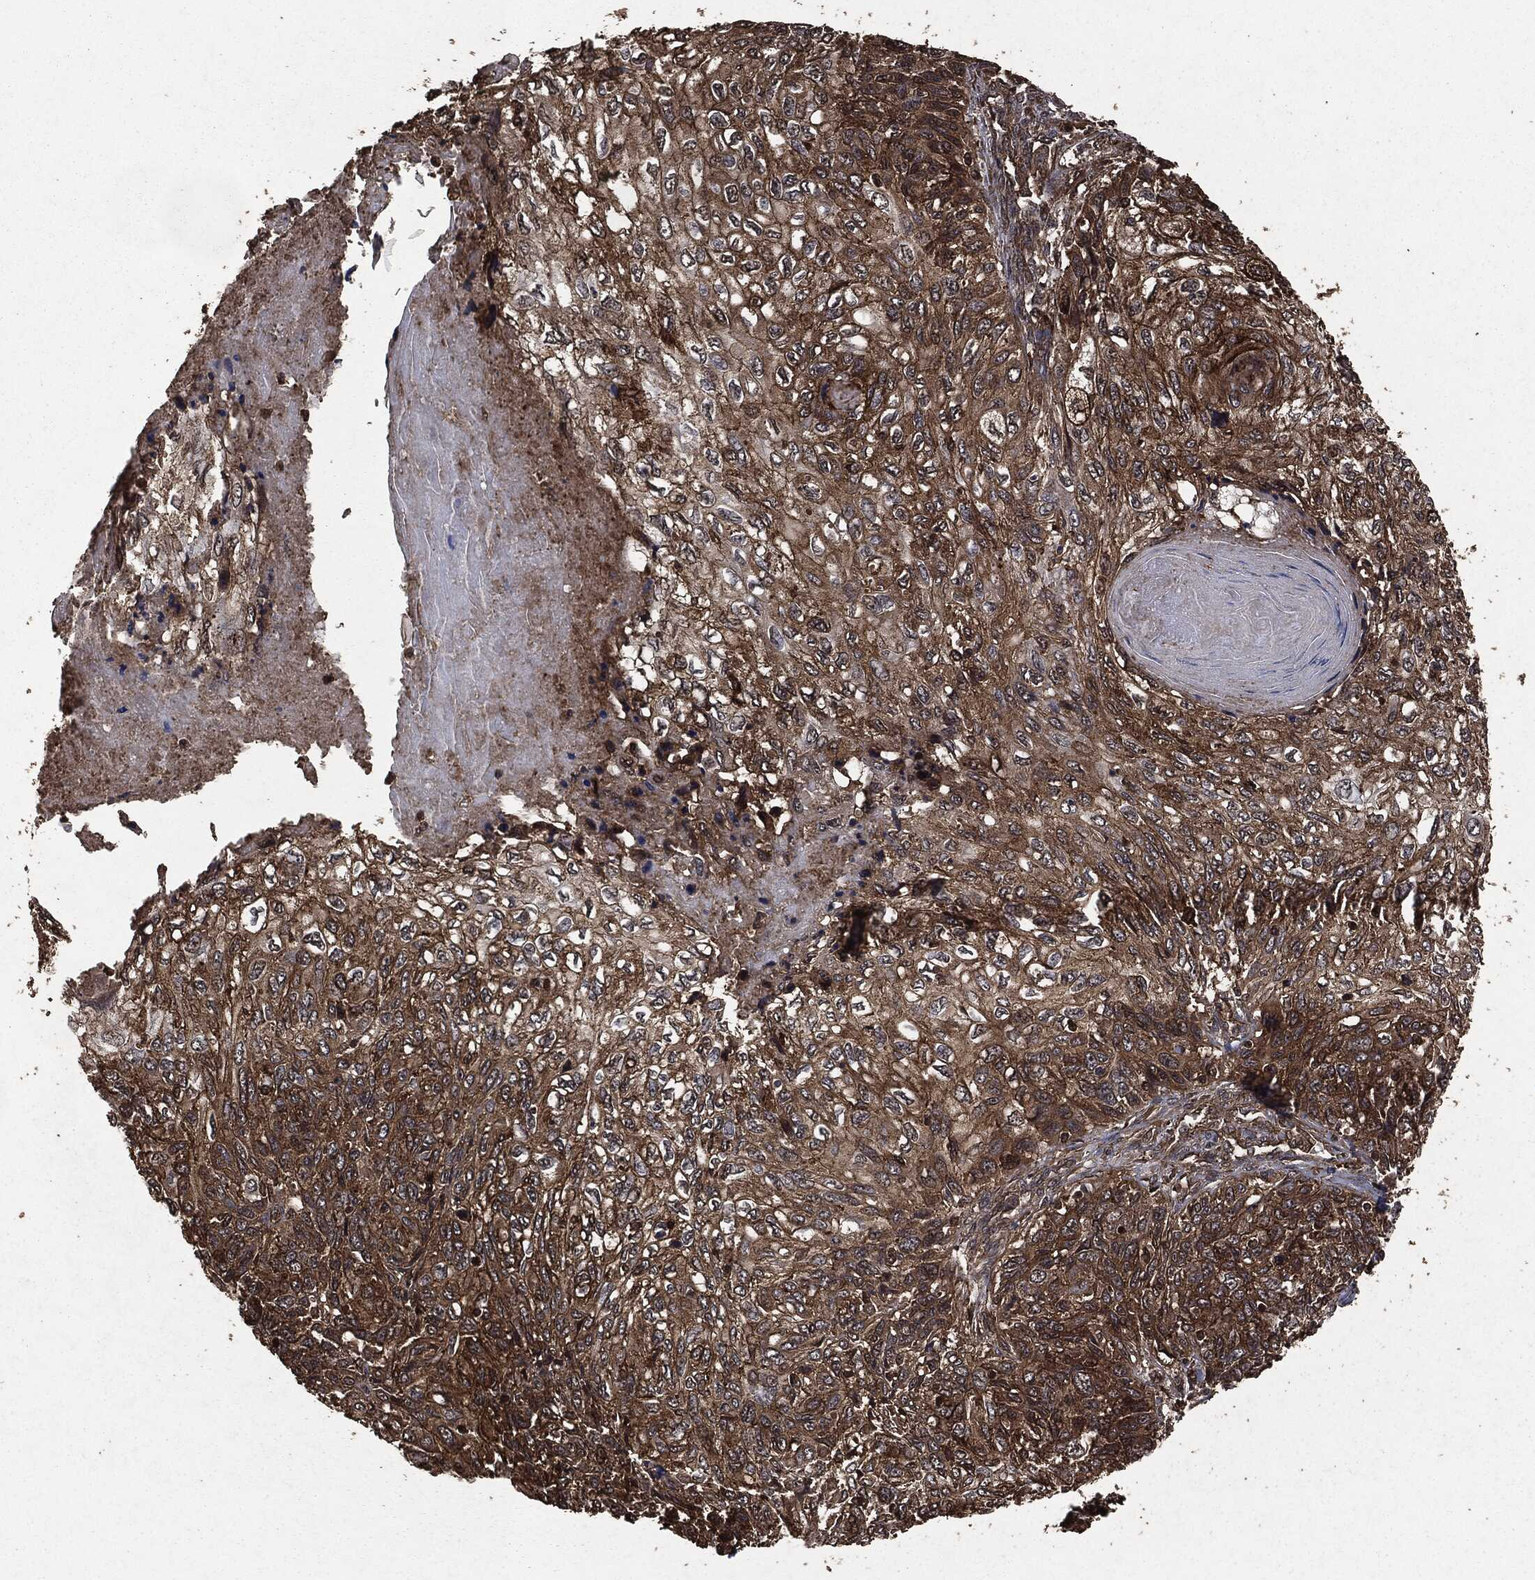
{"staining": {"intensity": "strong", "quantity": "25%-75%", "location": "cytoplasmic/membranous"}, "tissue": "skin cancer", "cell_type": "Tumor cells", "image_type": "cancer", "snomed": [{"axis": "morphology", "description": "Squamous cell carcinoma, NOS"}, {"axis": "topography", "description": "Skin"}], "caption": "An immunohistochemistry (IHC) photomicrograph of neoplastic tissue is shown. Protein staining in brown shows strong cytoplasmic/membranous positivity in skin squamous cell carcinoma within tumor cells.", "gene": "HRAS", "patient": {"sex": "male", "age": 92}}